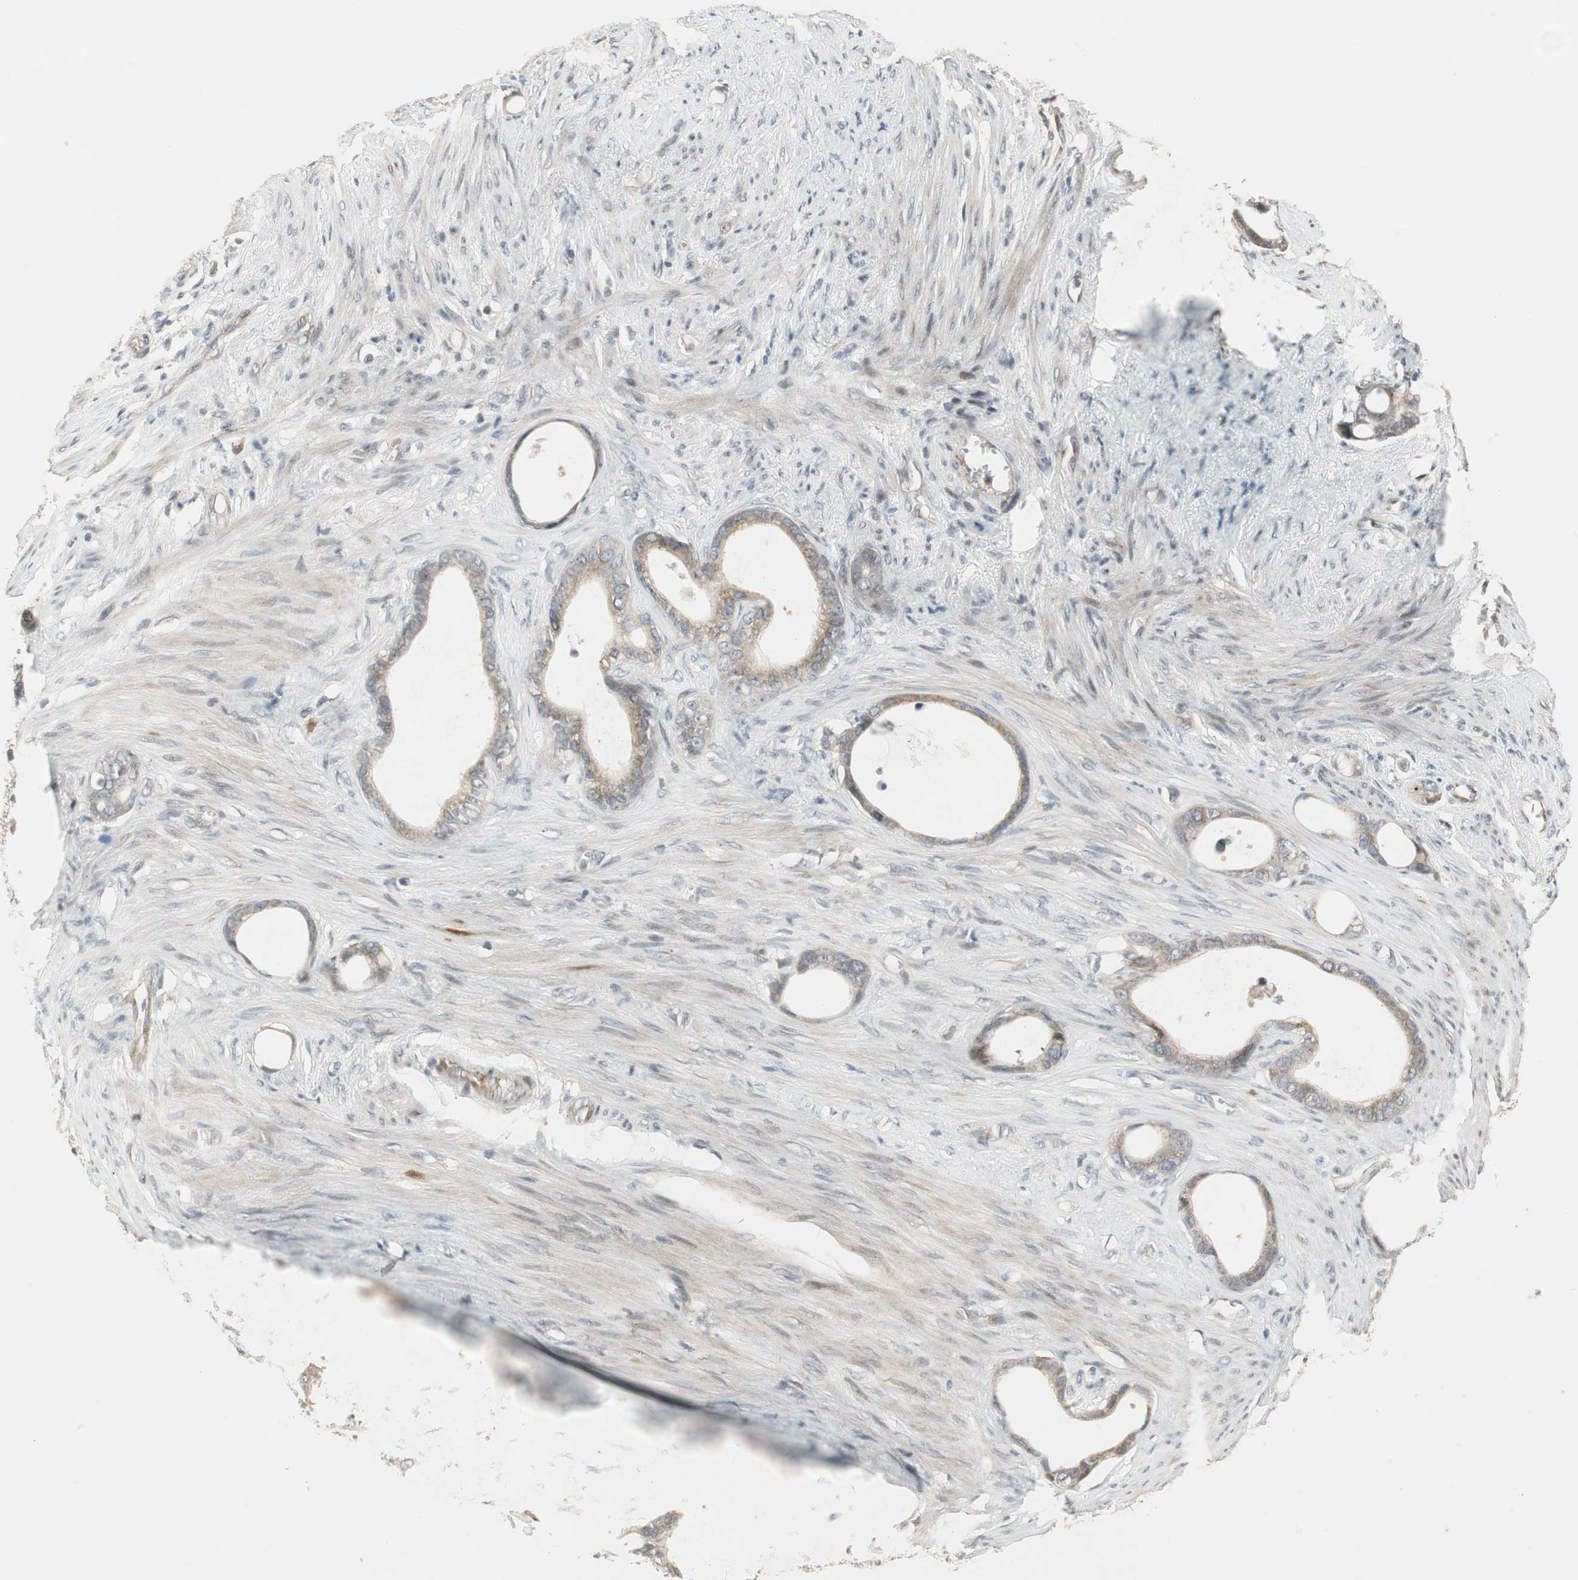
{"staining": {"intensity": "weak", "quantity": "25%-75%", "location": "cytoplasmic/membranous"}, "tissue": "stomach cancer", "cell_type": "Tumor cells", "image_type": "cancer", "snomed": [{"axis": "morphology", "description": "Adenocarcinoma, NOS"}, {"axis": "topography", "description": "Stomach"}], "caption": "A brown stain shows weak cytoplasmic/membranous positivity of a protein in human adenocarcinoma (stomach) tumor cells.", "gene": "SNX4", "patient": {"sex": "female", "age": 75}}